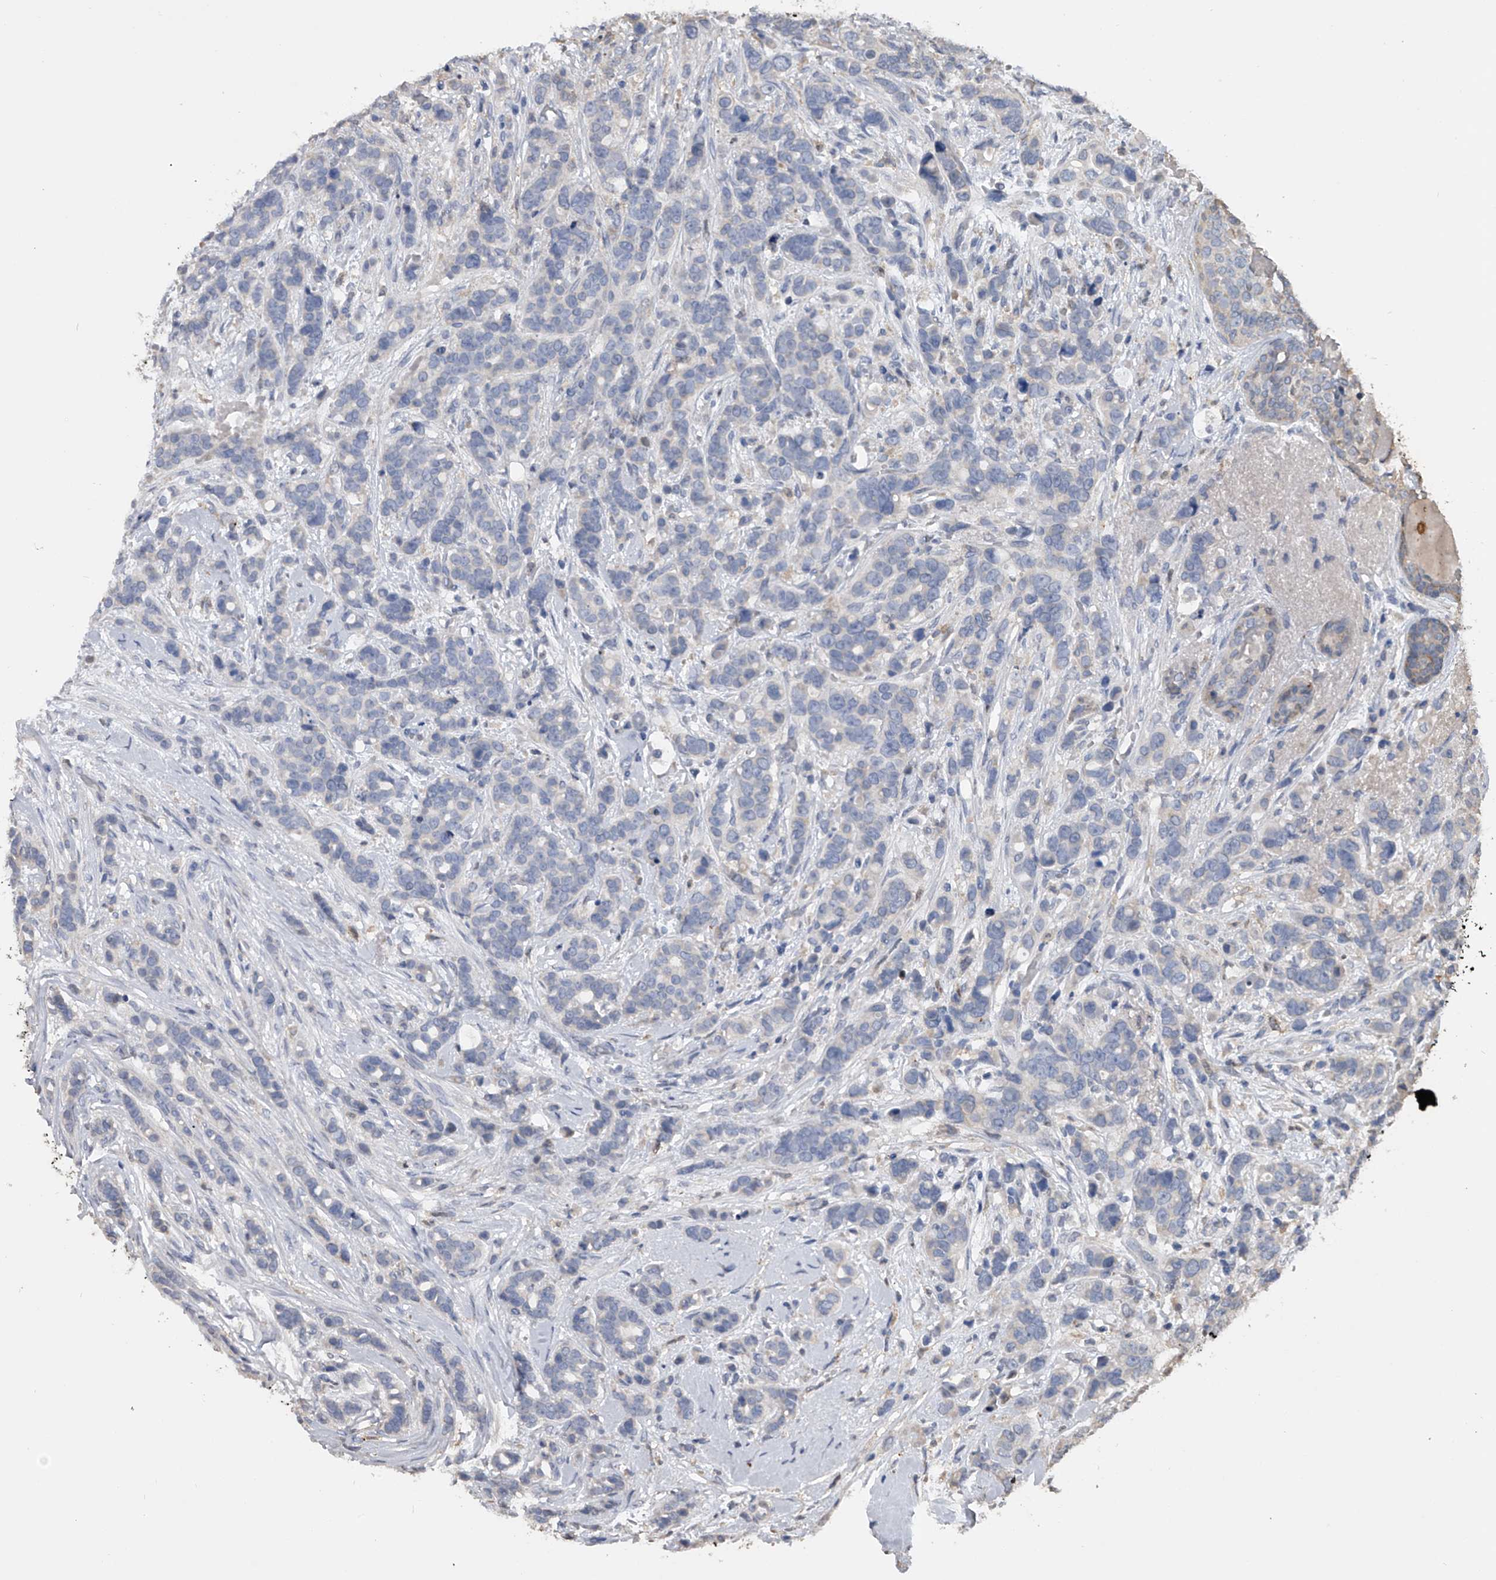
{"staining": {"intensity": "negative", "quantity": "none", "location": "none"}, "tissue": "breast cancer", "cell_type": "Tumor cells", "image_type": "cancer", "snomed": [{"axis": "morphology", "description": "Lobular carcinoma"}, {"axis": "topography", "description": "Breast"}], "caption": "The histopathology image demonstrates no significant staining in tumor cells of breast cancer.", "gene": "DOCK9", "patient": {"sex": "female", "age": 51}}